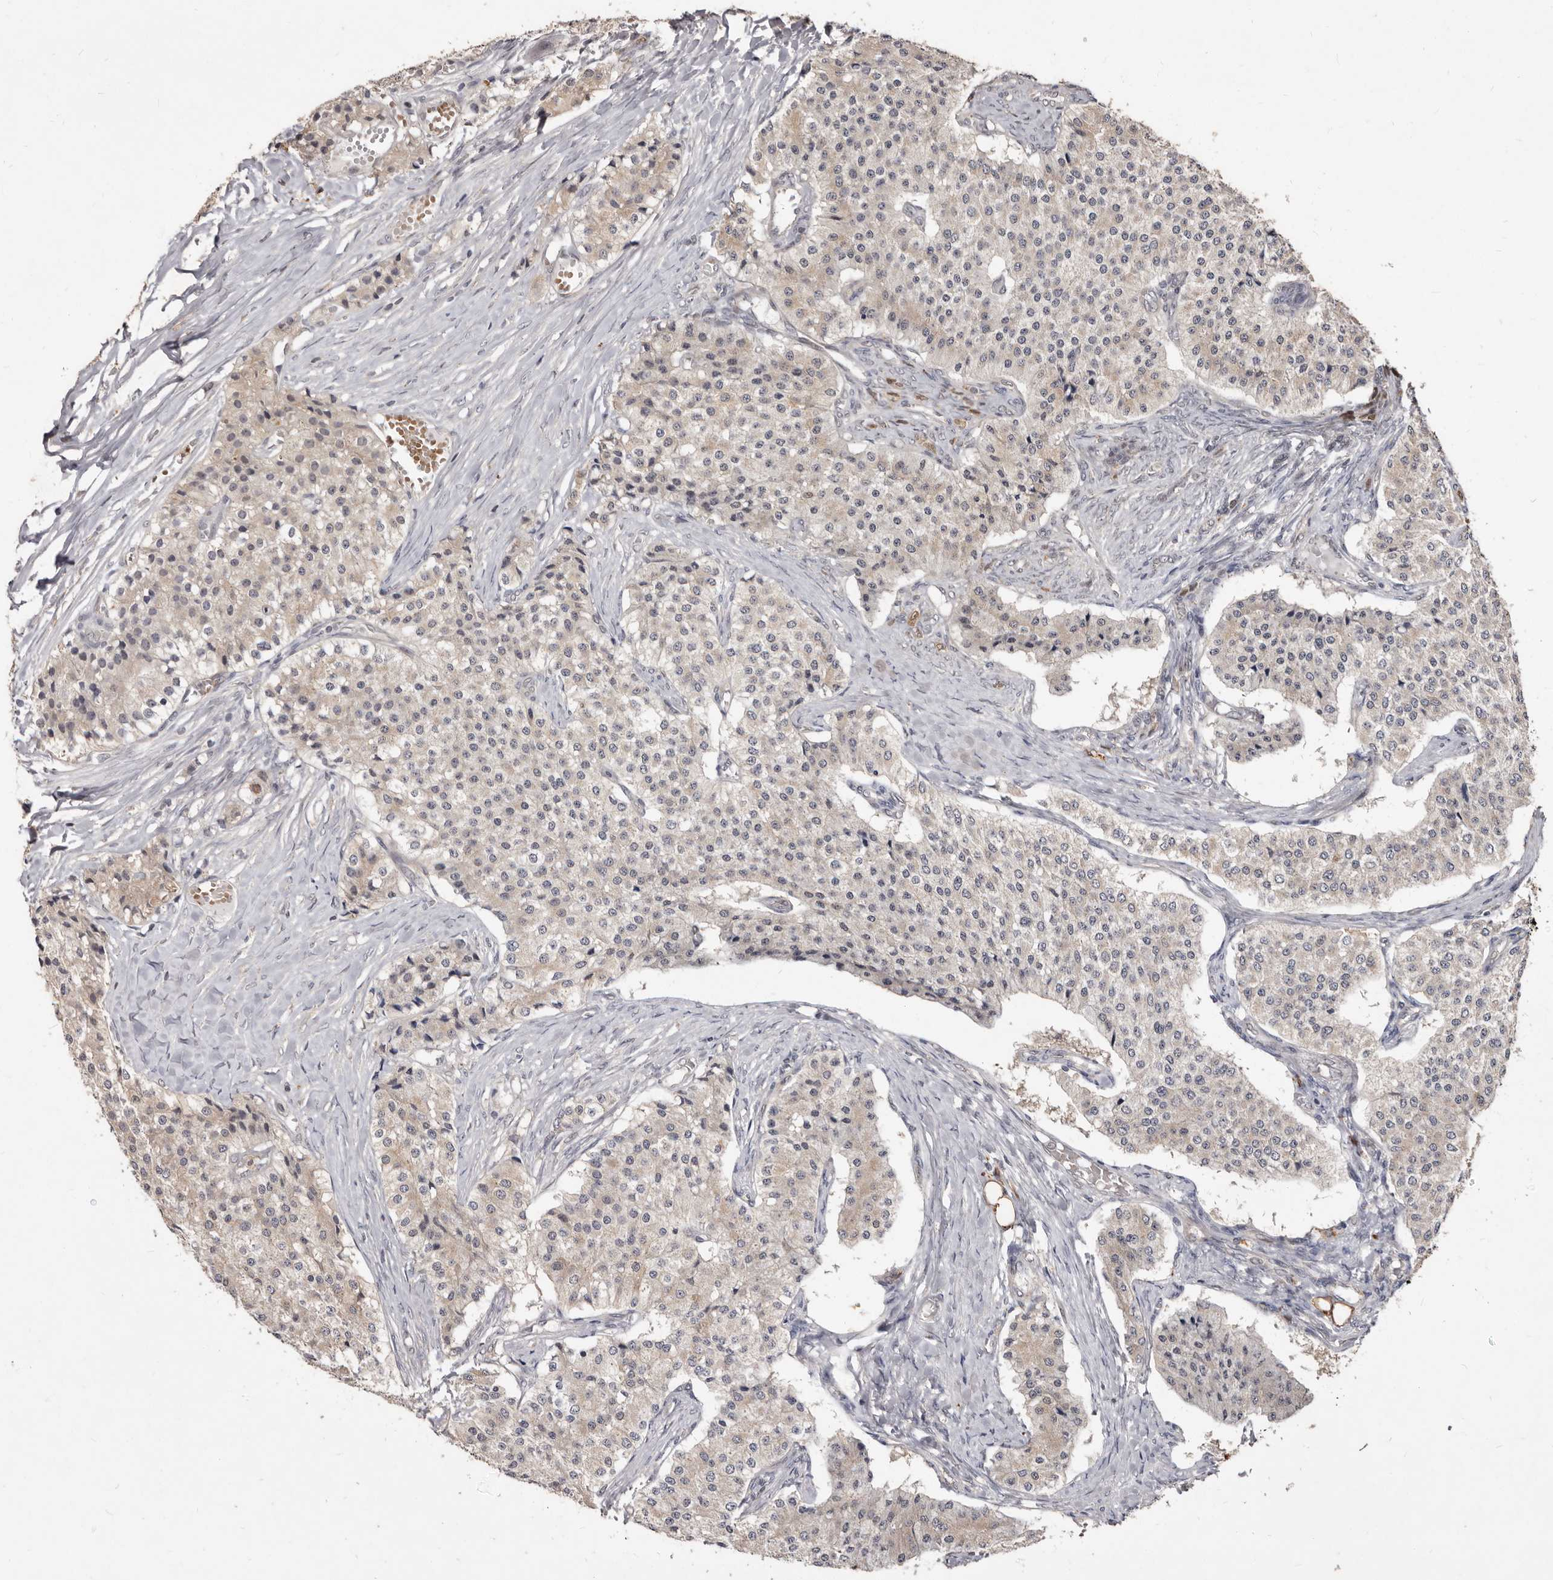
{"staining": {"intensity": "weak", "quantity": ">75%", "location": "cytoplasmic/membranous"}, "tissue": "carcinoid", "cell_type": "Tumor cells", "image_type": "cancer", "snomed": [{"axis": "morphology", "description": "Carcinoid, malignant, NOS"}, {"axis": "topography", "description": "Colon"}], "caption": "Carcinoid stained with immunohistochemistry (IHC) shows weak cytoplasmic/membranous positivity in about >75% of tumor cells.", "gene": "ACLY", "patient": {"sex": "female", "age": 52}}